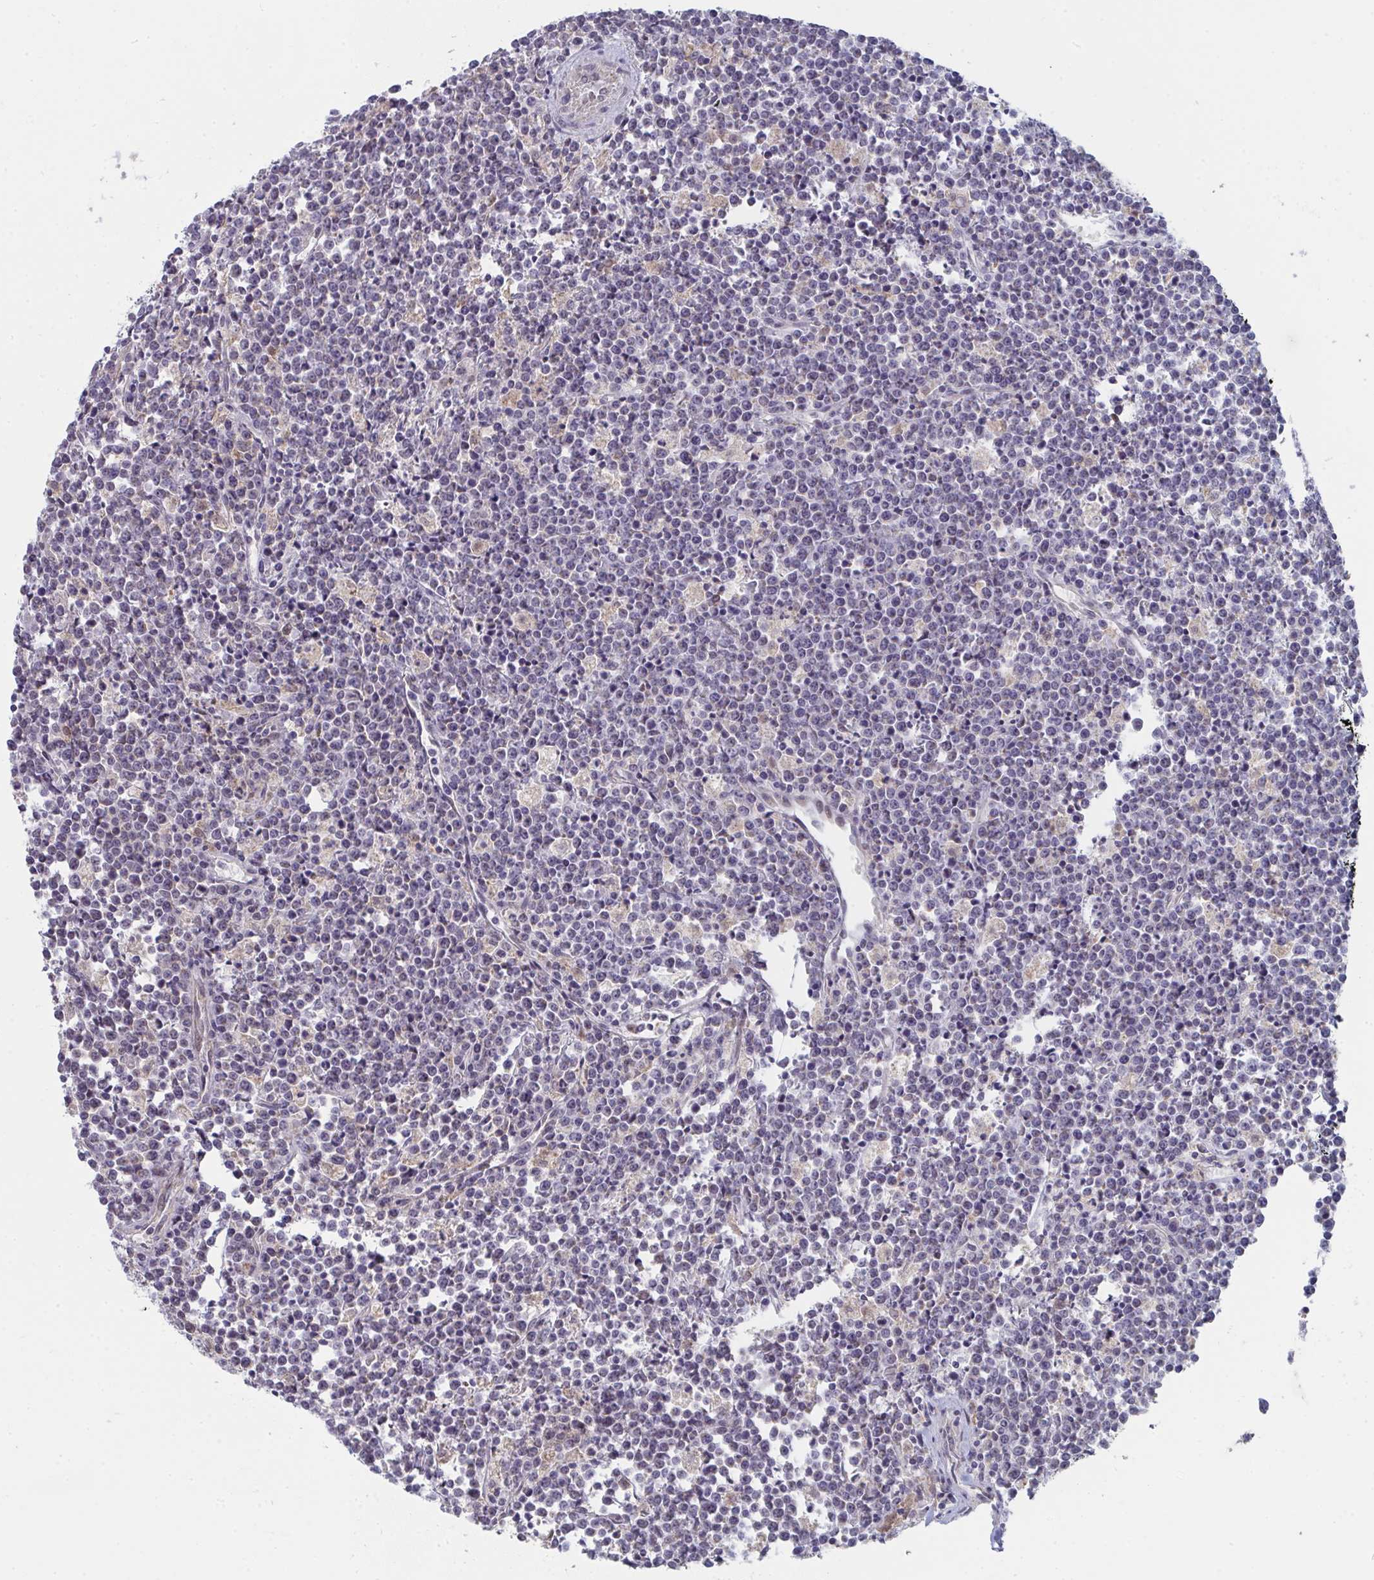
{"staining": {"intensity": "negative", "quantity": "none", "location": "none"}, "tissue": "lymphoma", "cell_type": "Tumor cells", "image_type": "cancer", "snomed": [{"axis": "morphology", "description": "Malignant lymphoma, non-Hodgkin's type, High grade"}, {"axis": "topography", "description": "Small intestine"}], "caption": "This is an immunohistochemistry (IHC) micrograph of malignant lymphoma, non-Hodgkin's type (high-grade). There is no expression in tumor cells.", "gene": "VWDE", "patient": {"sex": "female", "age": 56}}